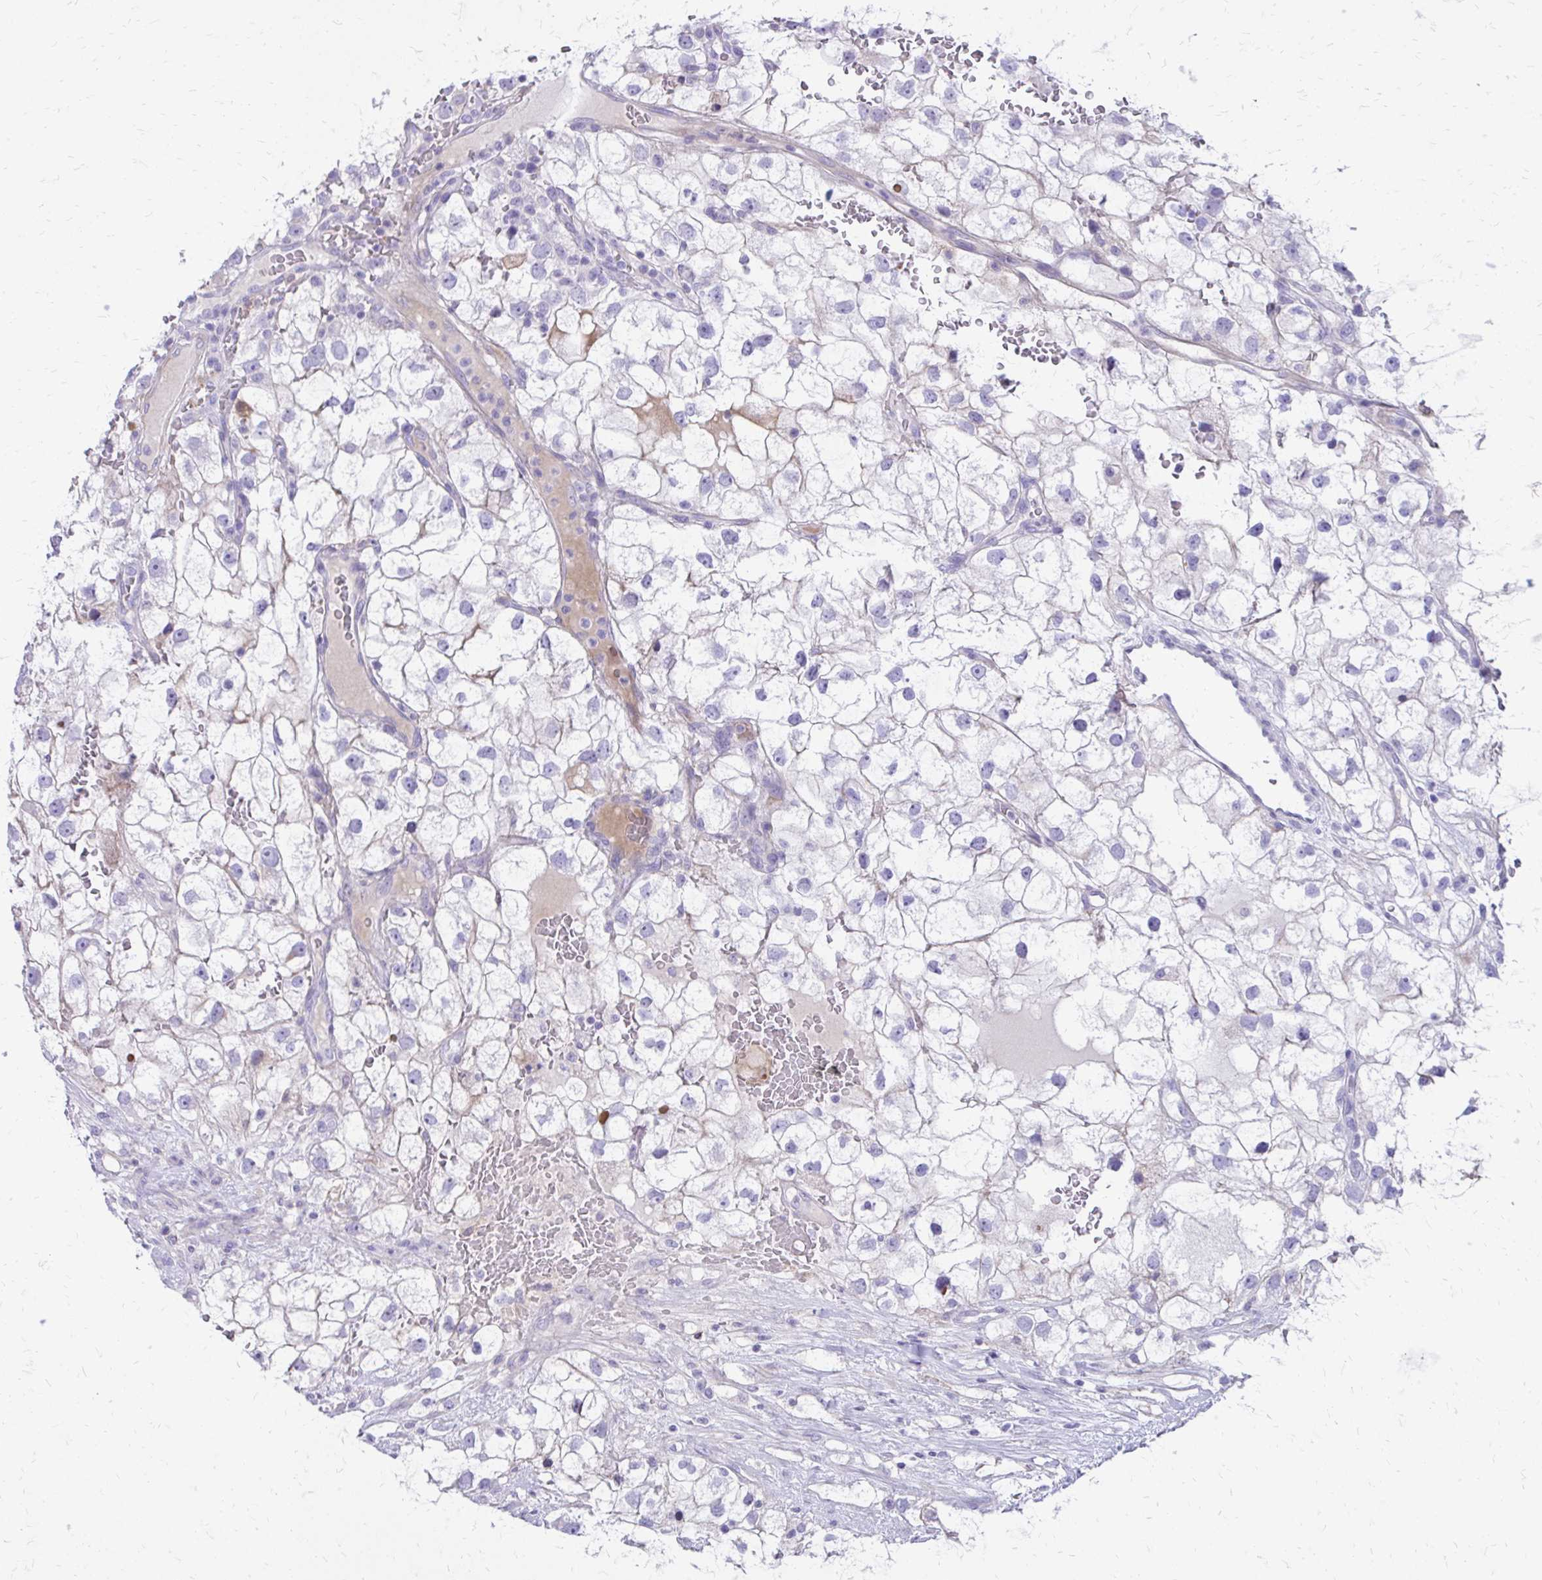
{"staining": {"intensity": "negative", "quantity": "none", "location": "none"}, "tissue": "renal cancer", "cell_type": "Tumor cells", "image_type": "cancer", "snomed": [{"axis": "morphology", "description": "Adenocarcinoma, NOS"}, {"axis": "topography", "description": "Kidney"}], "caption": "DAB (3,3'-diaminobenzidine) immunohistochemical staining of renal cancer (adenocarcinoma) shows no significant positivity in tumor cells. (Immunohistochemistry, brightfield microscopy, high magnification).", "gene": "SIGLEC11", "patient": {"sex": "male", "age": 59}}